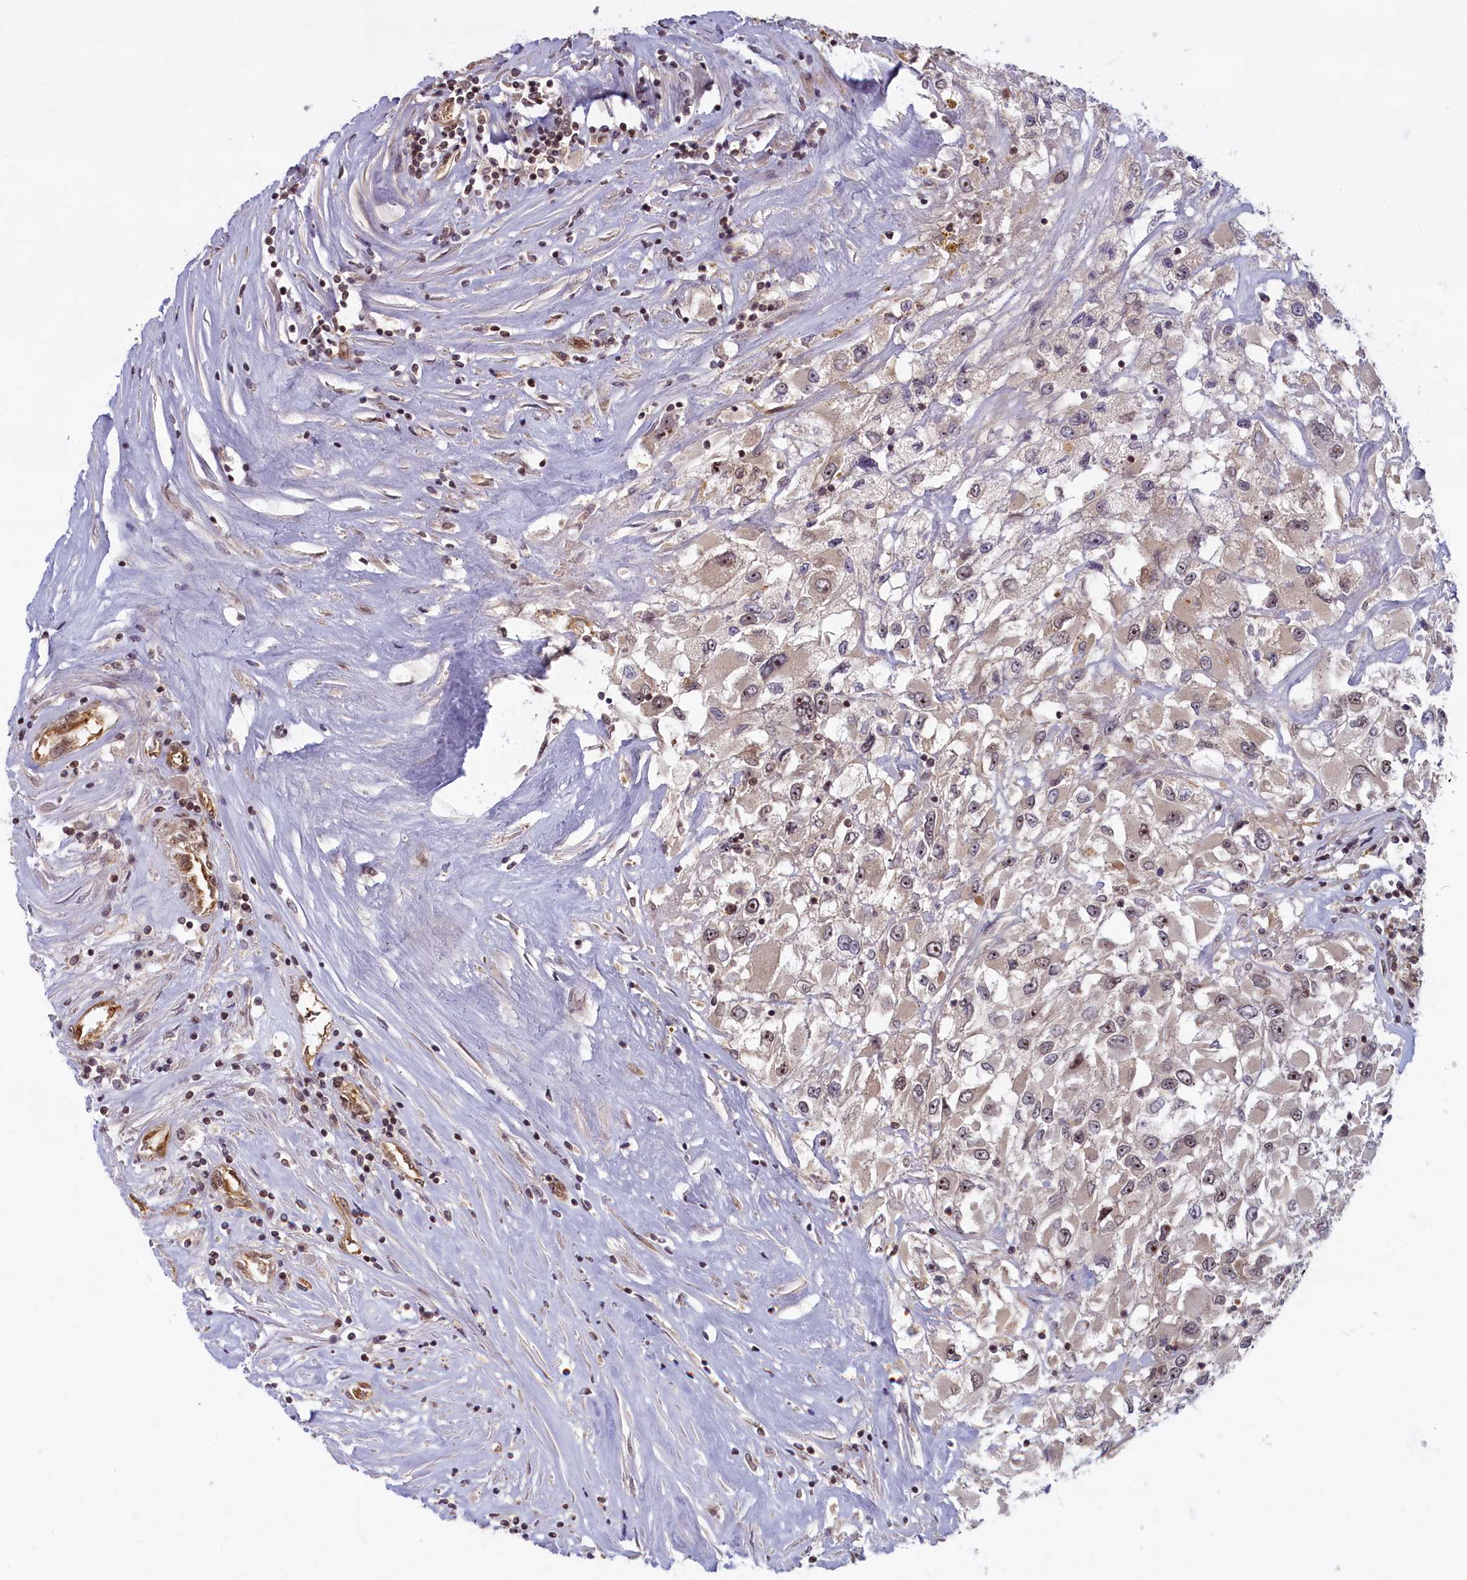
{"staining": {"intensity": "weak", "quantity": "<25%", "location": "cytoplasmic/membranous,nuclear"}, "tissue": "renal cancer", "cell_type": "Tumor cells", "image_type": "cancer", "snomed": [{"axis": "morphology", "description": "Adenocarcinoma, NOS"}, {"axis": "topography", "description": "Kidney"}], "caption": "IHC of human renal adenocarcinoma shows no staining in tumor cells. The staining is performed using DAB brown chromogen with nuclei counter-stained in using hematoxylin.", "gene": "SNRK", "patient": {"sex": "female", "age": 52}}